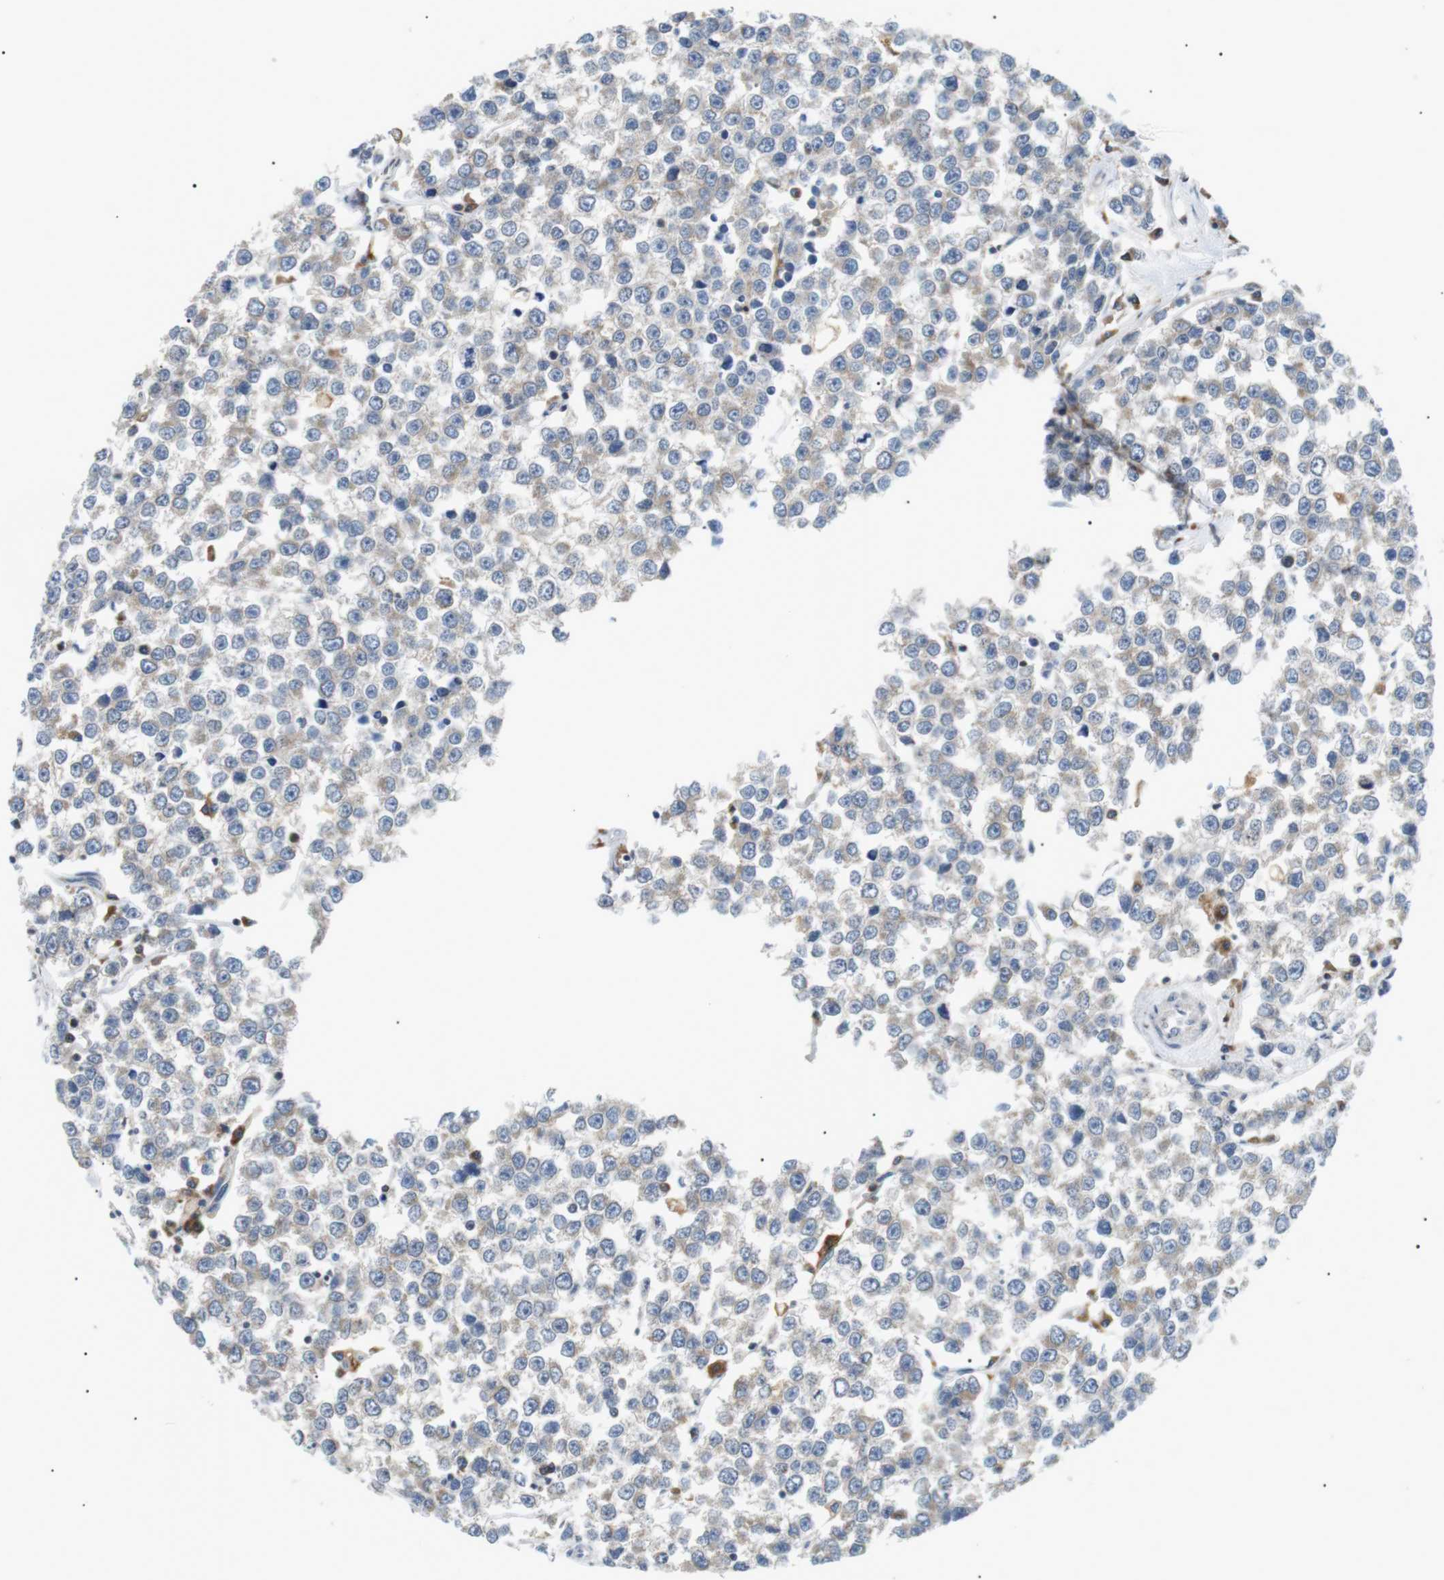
{"staining": {"intensity": "negative", "quantity": "none", "location": "none"}, "tissue": "testis cancer", "cell_type": "Tumor cells", "image_type": "cancer", "snomed": [{"axis": "morphology", "description": "Seminoma, NOS"}, {"axis": "morphology", "description": "Carcinoma, Embryonal, NOS"}, {"axis": "topography", "description": "Testis"}], "caption": "High magnification brightfield microscopy of testis cancer (embryonal carcinoma) stained with DAB (3,3'-diaminobenzidine) (brown) and counterstained with hematoxylin (blue): tumor cells show no significant staining.", "gene": "RAB9A", "patient": {"sex": "male", "age": 52}}